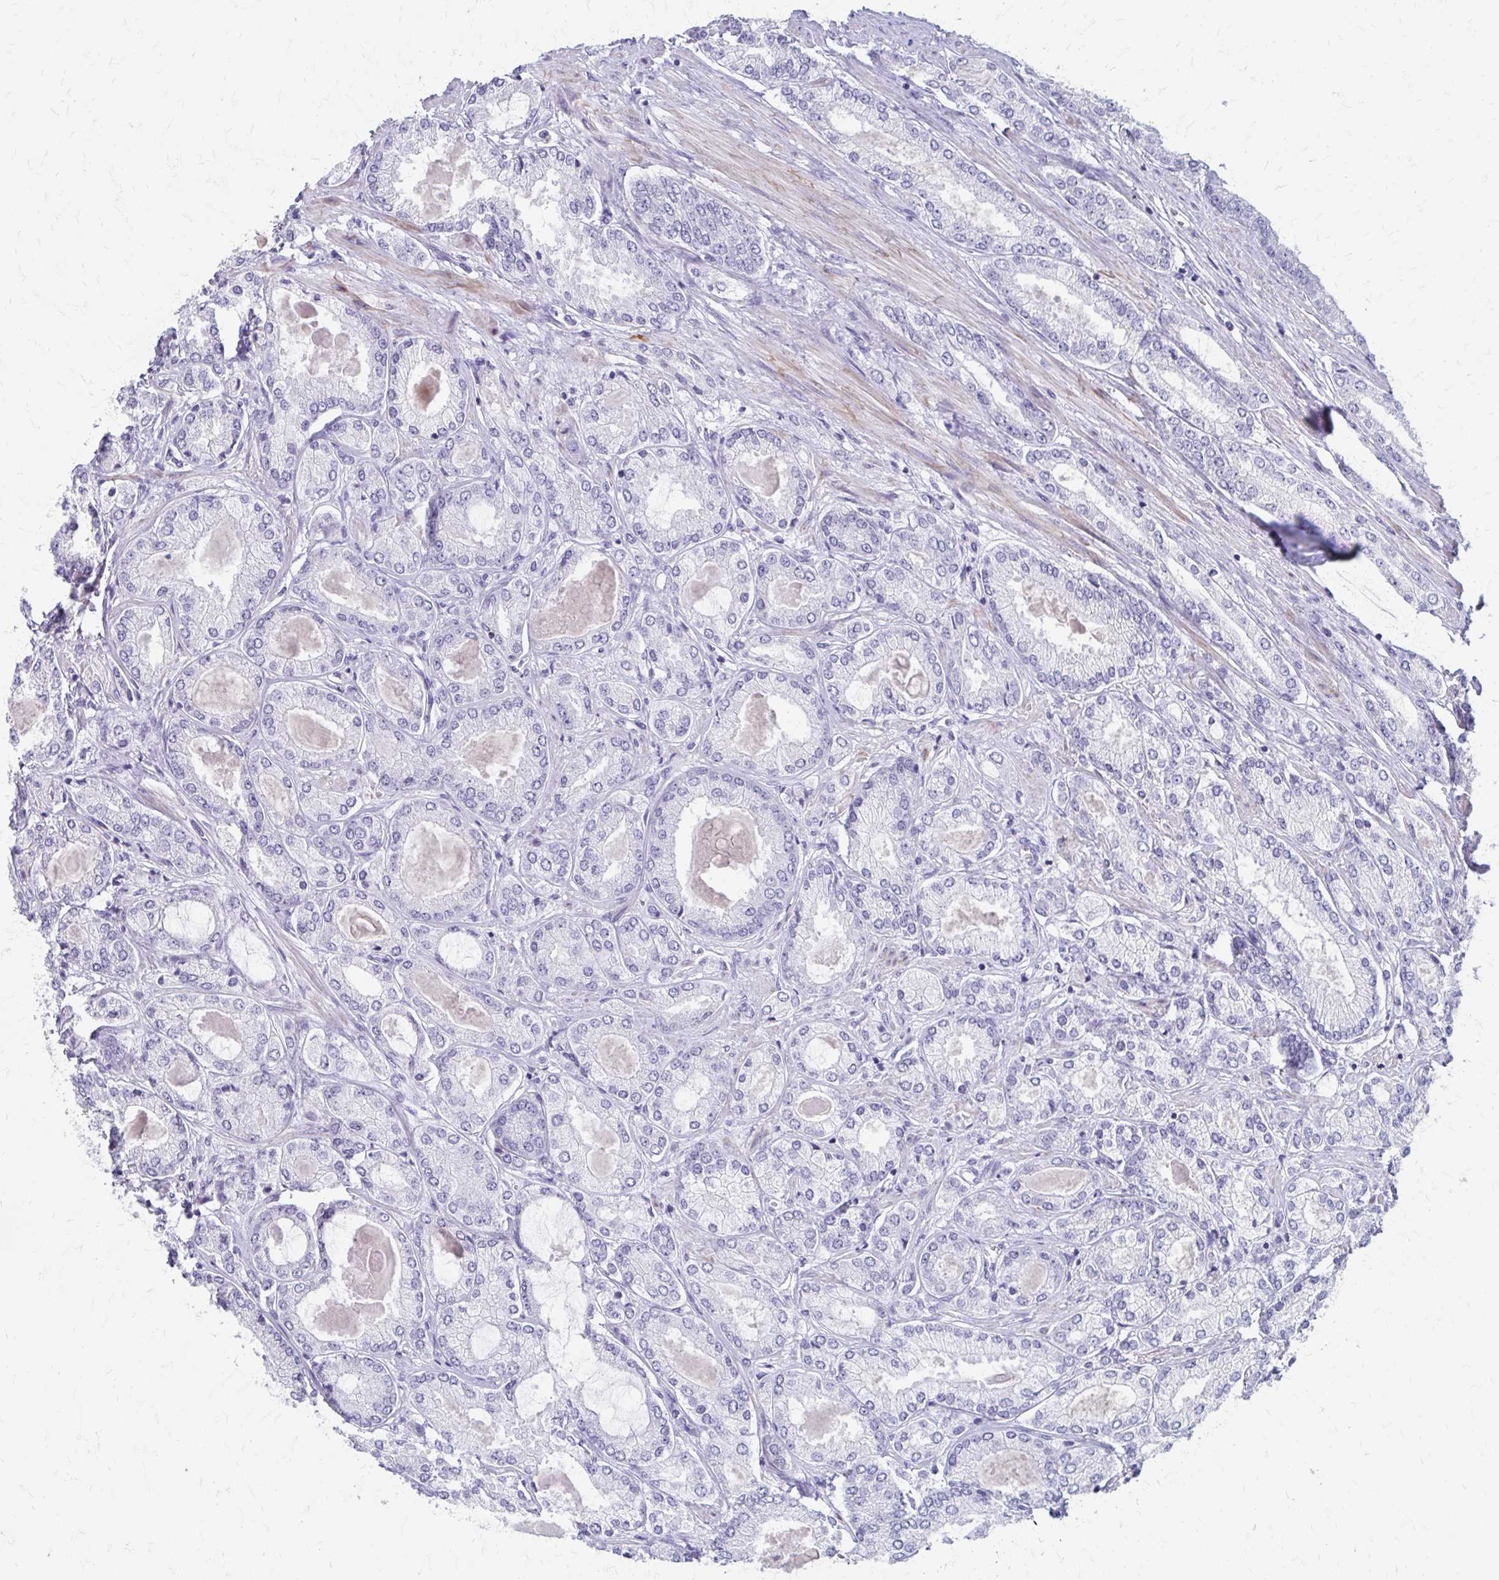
{"staining": {"intensity": "negative", "quantity": "none", "location": "none"}, "tissue": "prostate cancer", "cell_type": "Tumor cells", "image_type": "cancer", "snomed": [{"axis": "morphology", "description": "Adenocarcinoma, High grade"}, {"axis": "topography", "description": "Prostate"}], "caption": "Human prostate high-grade adenocarcinoma stained for a protein using immunohistochemistry exhibits no expression in tumor cells.", "gene": "ZSCAN5B", "patient": {"sex": "male", "age": 68}}